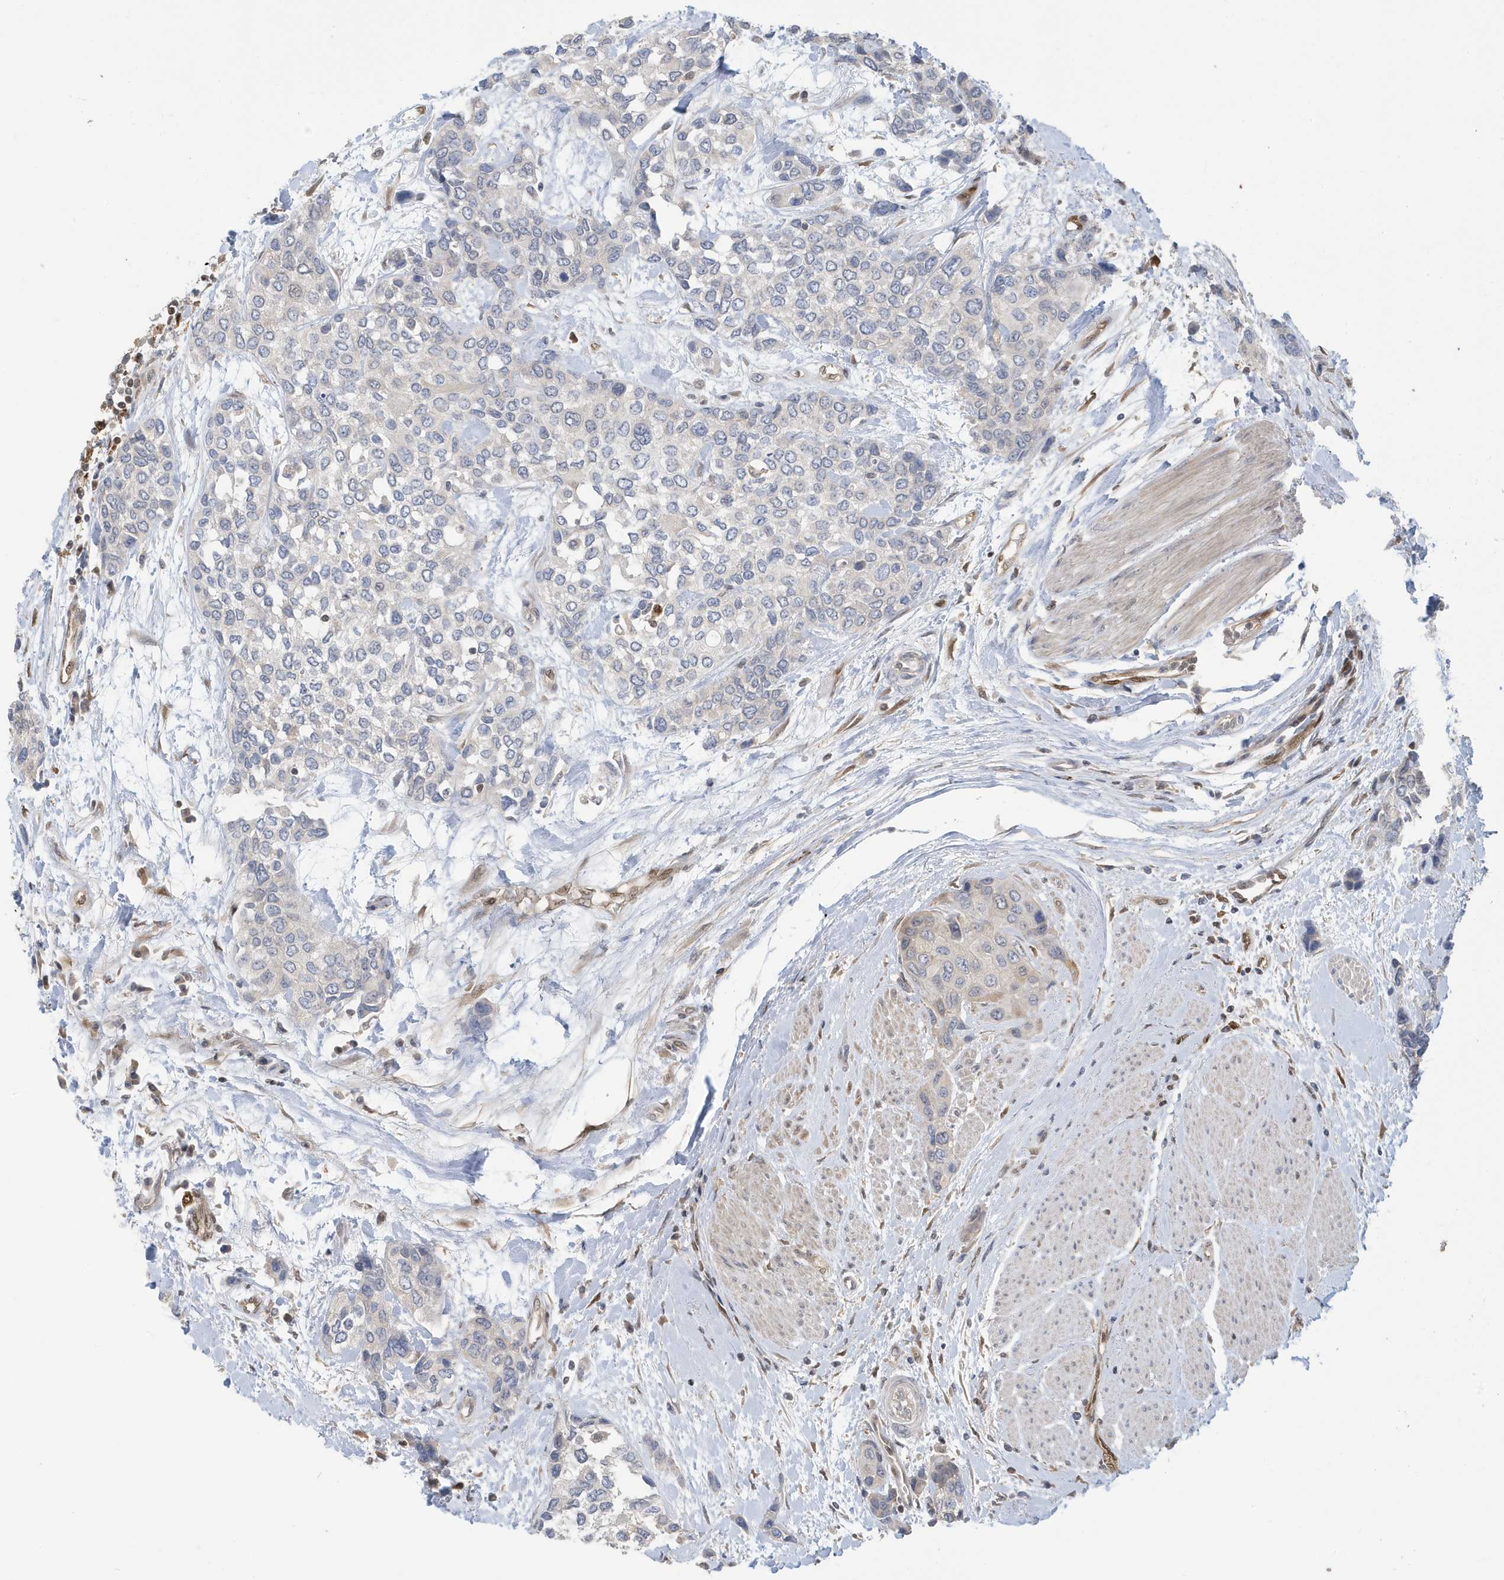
{"staining": {"intensity": "negative", "quantity": "none", "location": "none"}, "tissue": "urothelial cancer", "cell_type": "Tumor cells", "image_type": "cancer", "snomed": [{"axis": "morphology", "description": "Normal tissue, NOS"}, {"axis": "morphology", "description": "Urothelial carcinoma, High grade"}, {"axis": "topography", "description": "Vascular tissue"}, {"axis": "topography", "description": "Urinary bladder"}], "caption": "Human urothelial cancer stained for a protein using immunohistochemistry (IHC) demonstrates no positivity in tumor cells.", "gene": "NCOA7", "patient": {"sex": "female", "age": 56}}